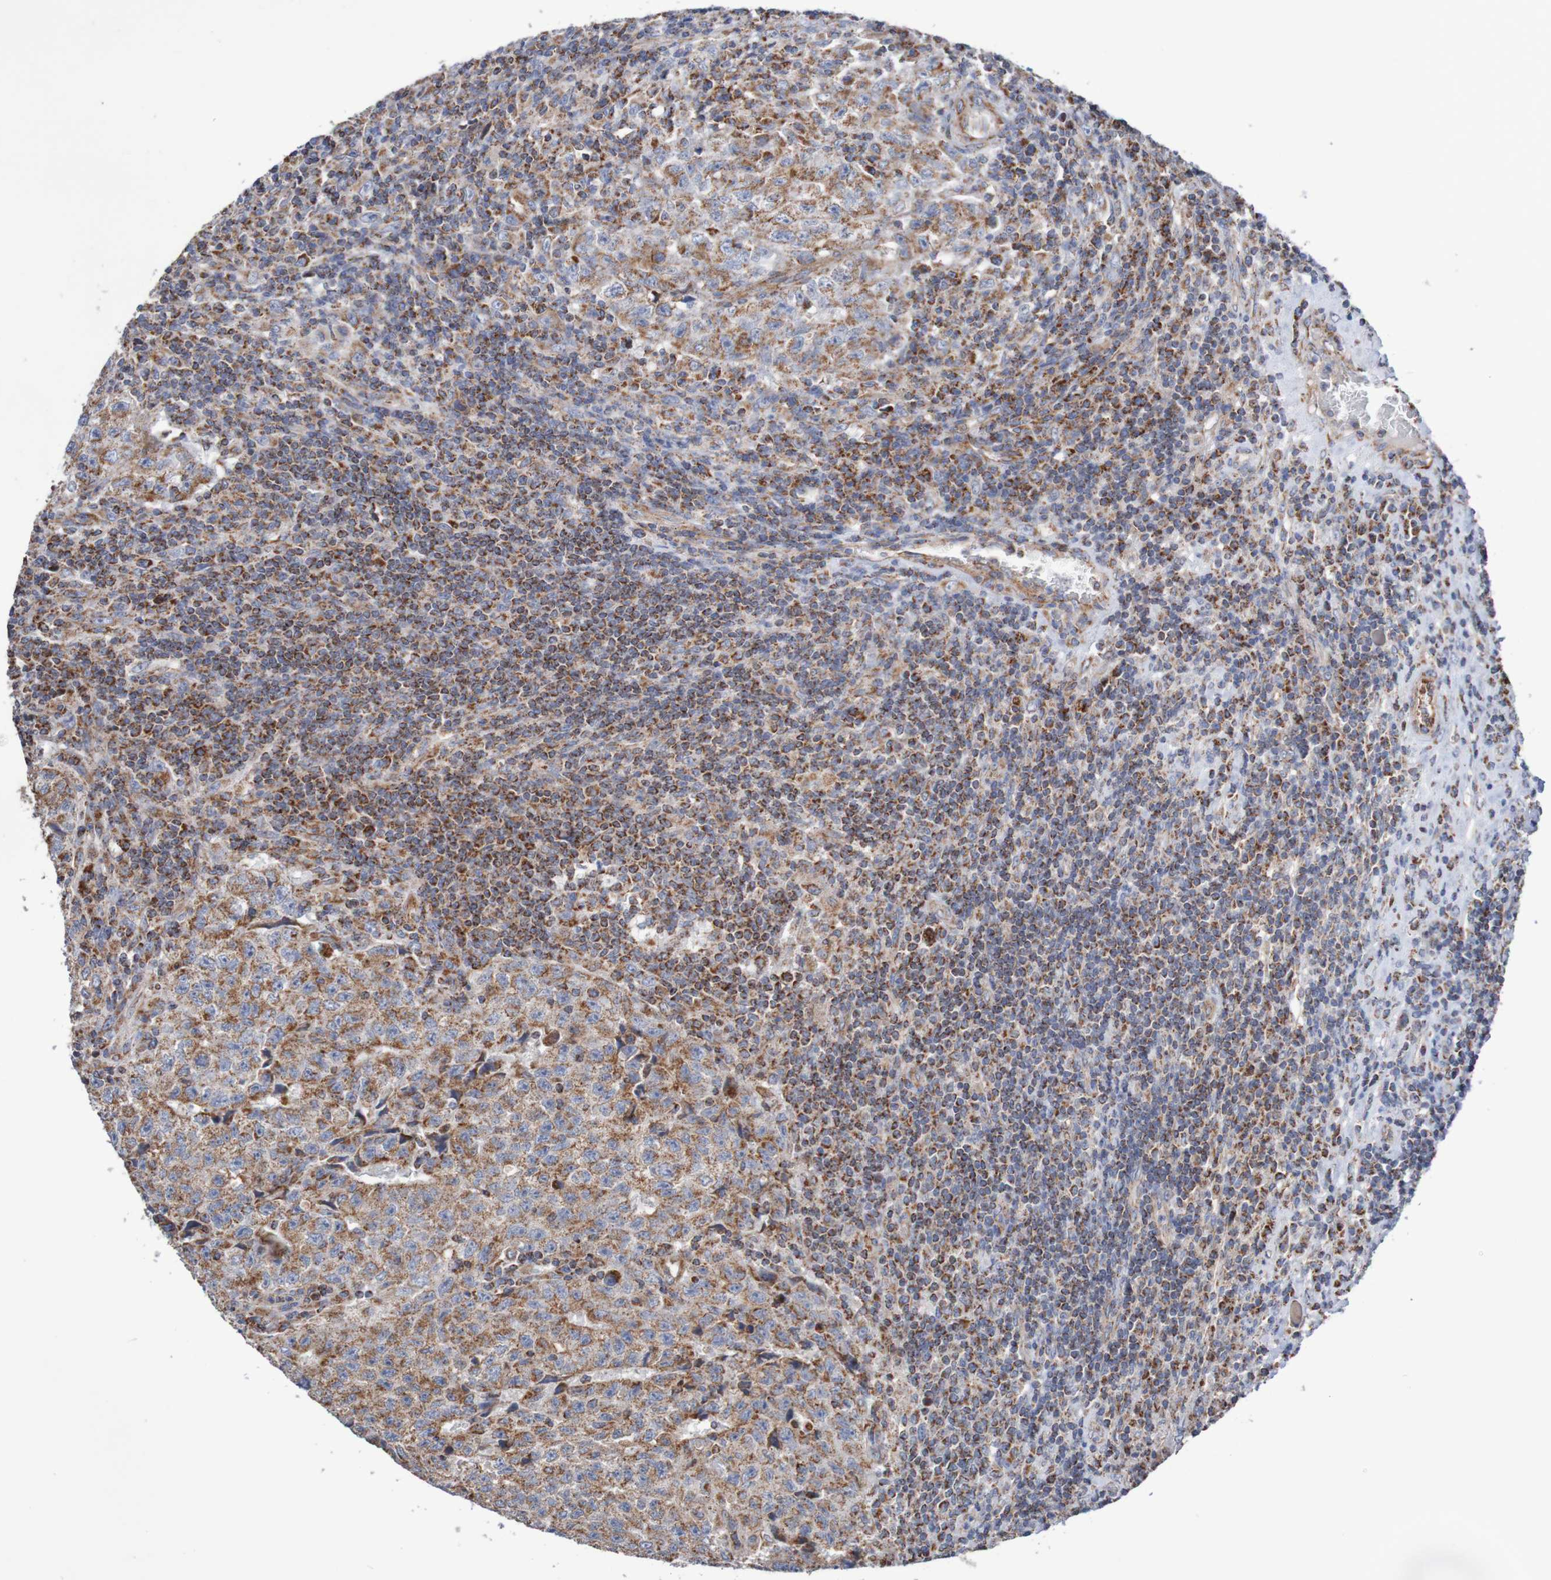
{"staining": {"intensity": "moderate", "quantity": ">75%", "location": "cytoplasmic/membranous"}, "tissue": "testis cancer", "cell_type": "Tumor cells", "image_type": "cancer", "snomed": [{"axis": "morphology", "description": "Necrosis, NOS"}, {"axis": "morphology", "description": "Carcinoma, Embryonal, NOS"}, {"axis": "topography", "description": "Testis"}], "caption": "A micrograph showing moderate cytoplasmic/membranous expression in about >75% of tumor cells in testis cancer, as visualized by brown immunohistochemical staining.", "gene": "MMEL1", "patient": {"sex": "male", "age": 19}}